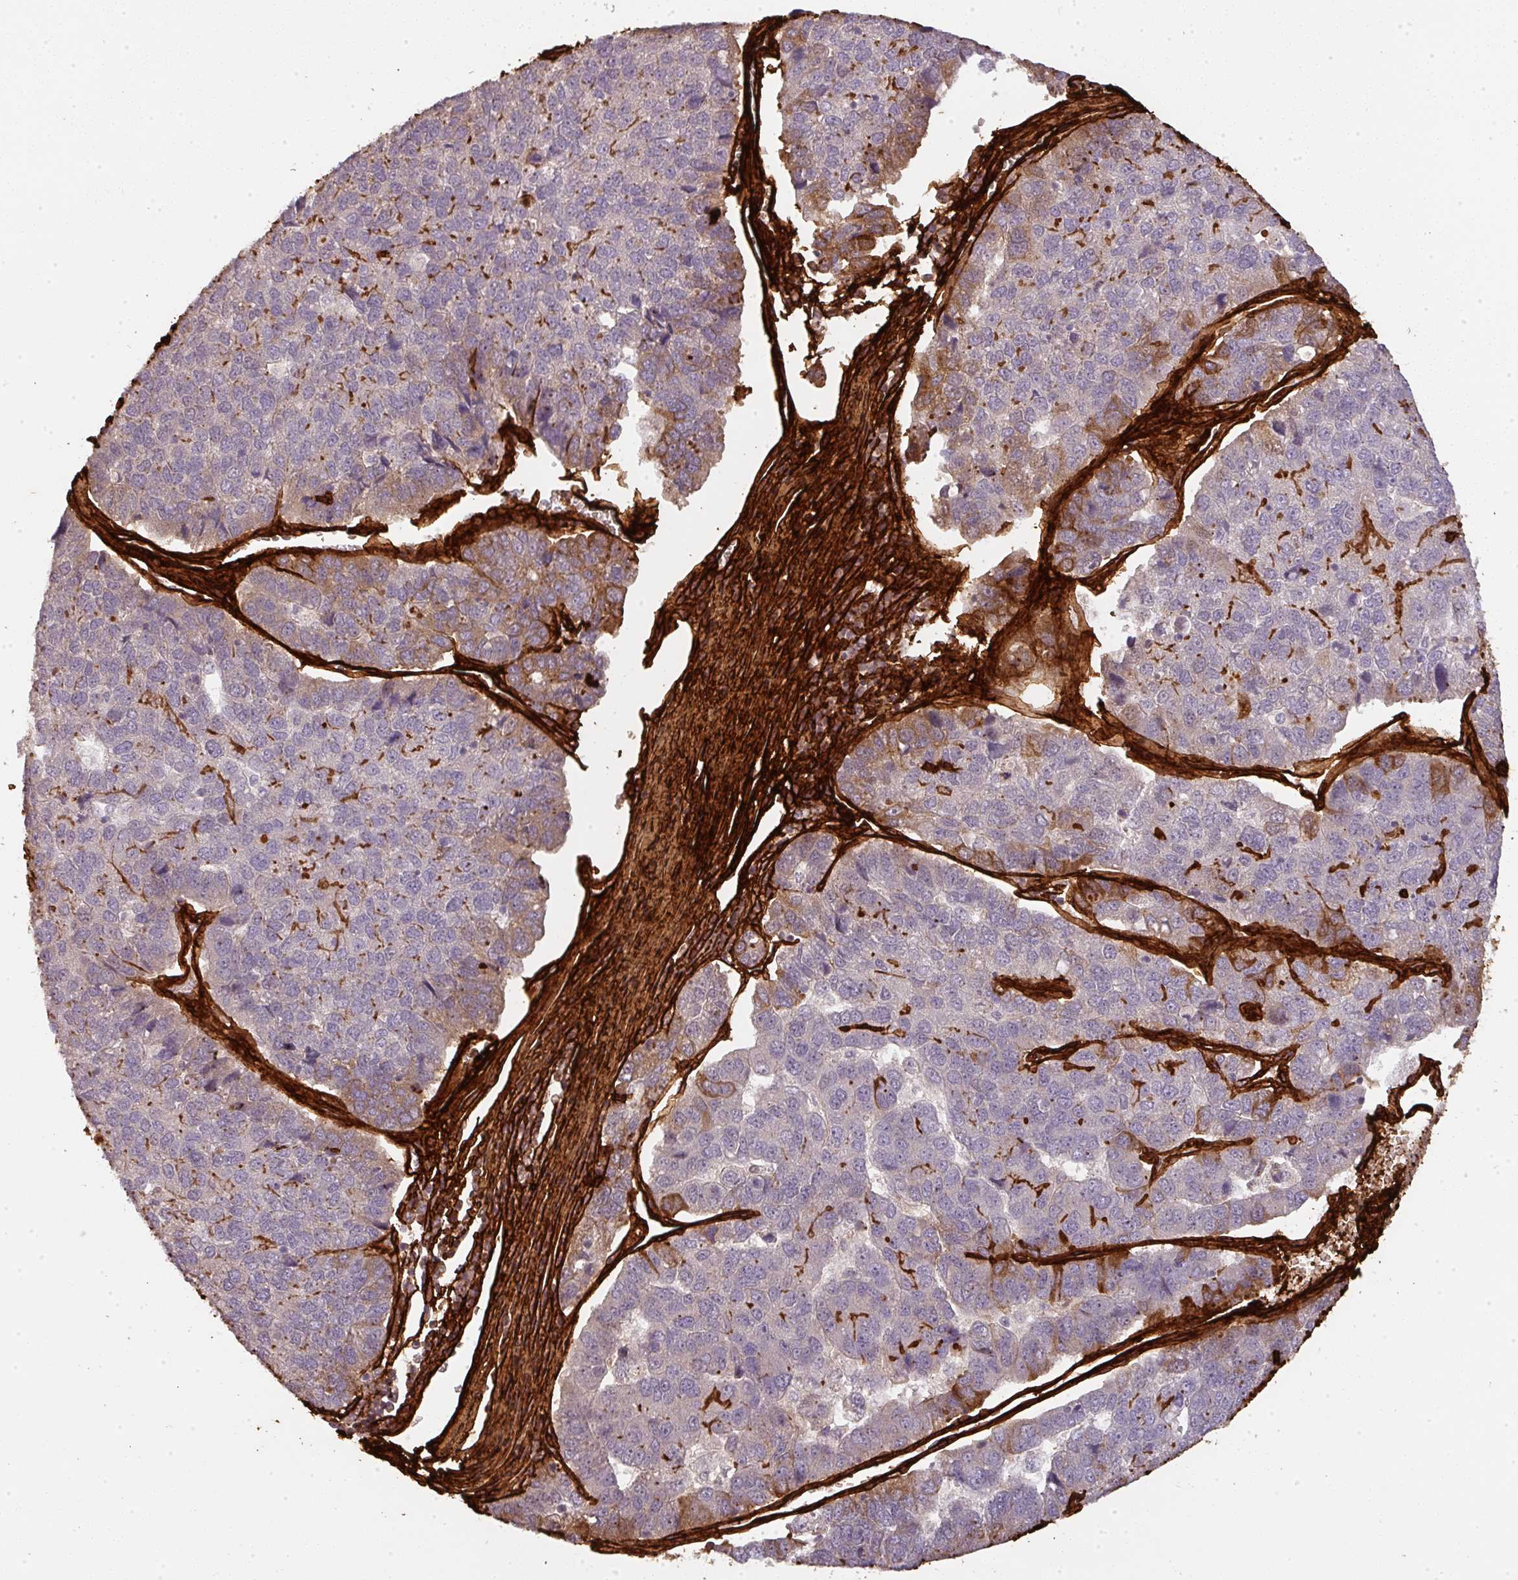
{"staining": {"intensity": "negative", "quantity": "none", "location": "none"}, "tissue": "pancreatic cancer", "cell_type": "Tumor cells", "image_type": "cancer", "snomed": [{"axis": "morphology", "description": "Adenocarcinoma, NOS"}, {"axis": "topography", "description": "Pancreas"}], "caption": "Immunohistochemistry (IHC) of human adenocarcinoma (pancreatic) exhibits no staining in tumor cells.", "gene": "COL3A1", "patient": {"sex": "female", "age": 61}}